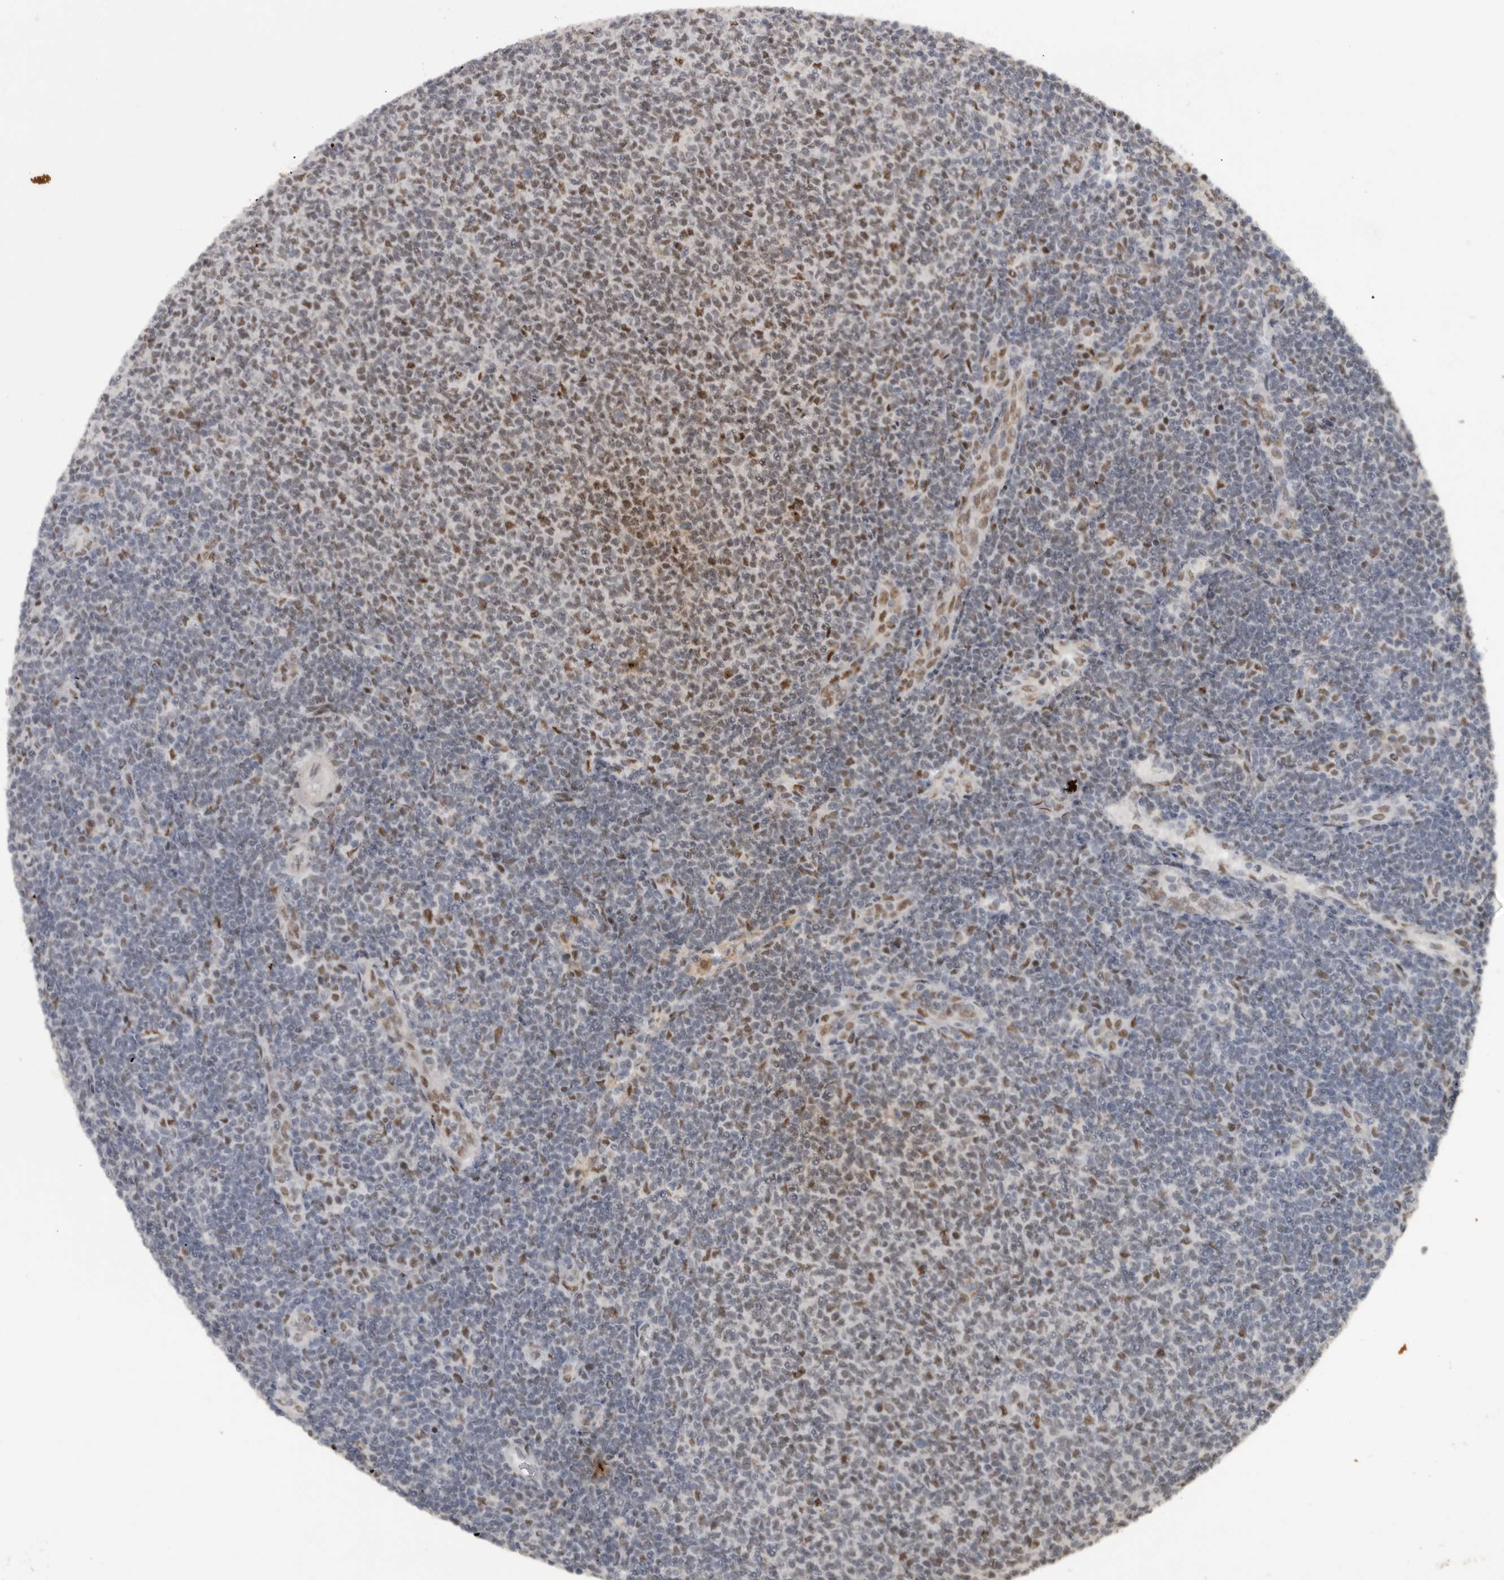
{"staining": {"intensity": "moderate", "quantity": "<25%", "location": "nuclear"}, "tissue": "lymphoma", "cell_type": "Tumor cells", "image_type": "cancer", "snomed": [{"axis": "morphology", "description": "Malignant lymphoma, non-Hodgkin's type, Low grade"}, {"axis": "topography", "description": "Lymph node"}], "caption": "Protein expression analysis of human lymphoma reveals moderate nuclear staining in approximately <25% of tumor cells. (brown staining indicates protein expression, while blue staining denotes nuclei).", "gene": "PPP1R10", "patient": {"sex": "male", "age": 66}}